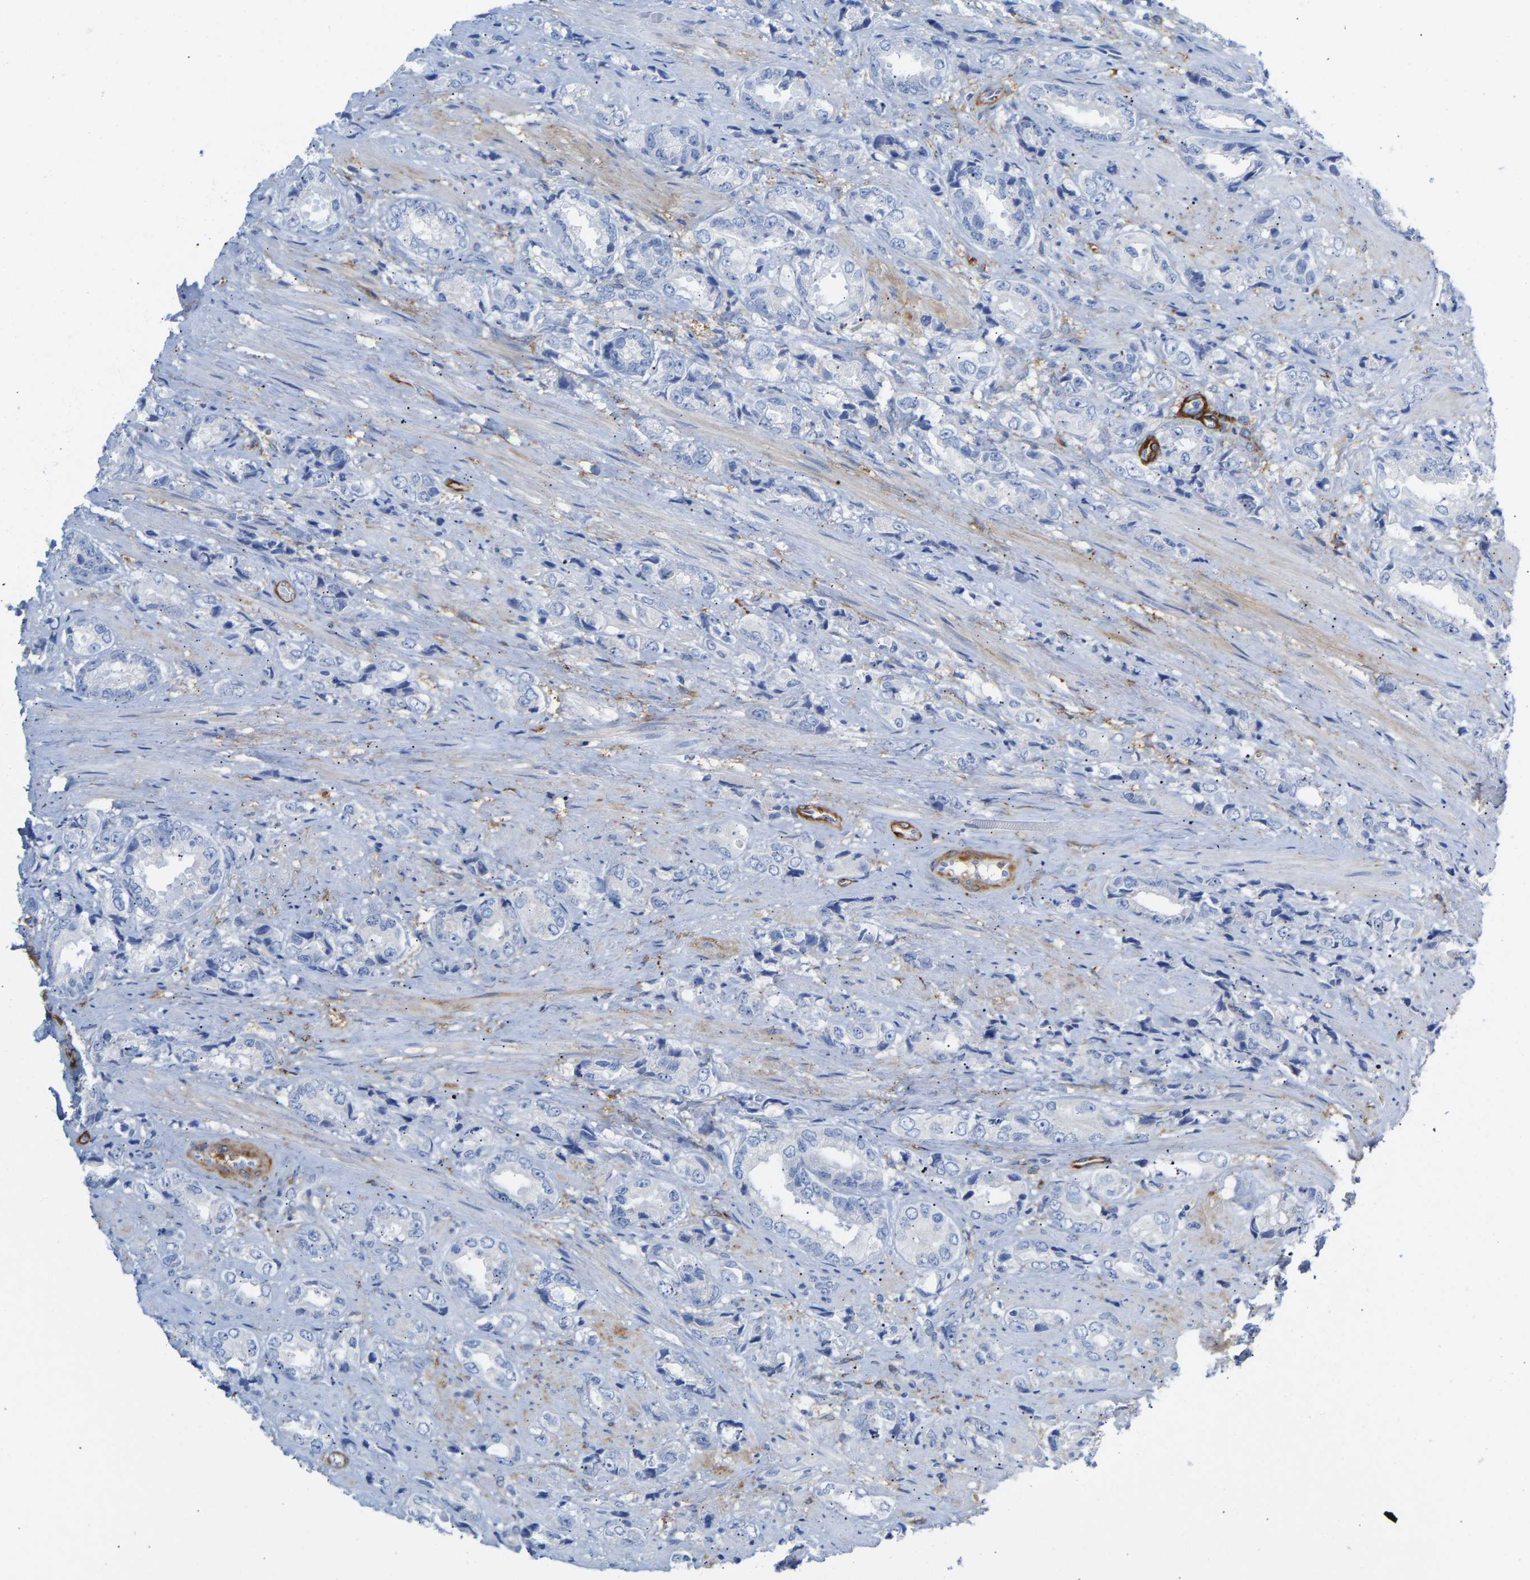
{"staining": {"intensity": "negative", "quantity": "none", "location": "none"}, "tissue": "prostate cancer", "cell_type": "Tumor cells", "image_type": "cancer", "snomed": [{"axis": "morphology", "description": "Adenocarcinoma, High grade"}, {"axis": "topography", "description": "Prostate"}], "caption": "DAB (3,3'-diaminobenzidine) immunohistochemical staining of human high-grade adenocarcinoma (prostate) reveals no significant expression in tumor cells.", "gene": "AMPH", "patient": {"sex": "male", "age": 61}}